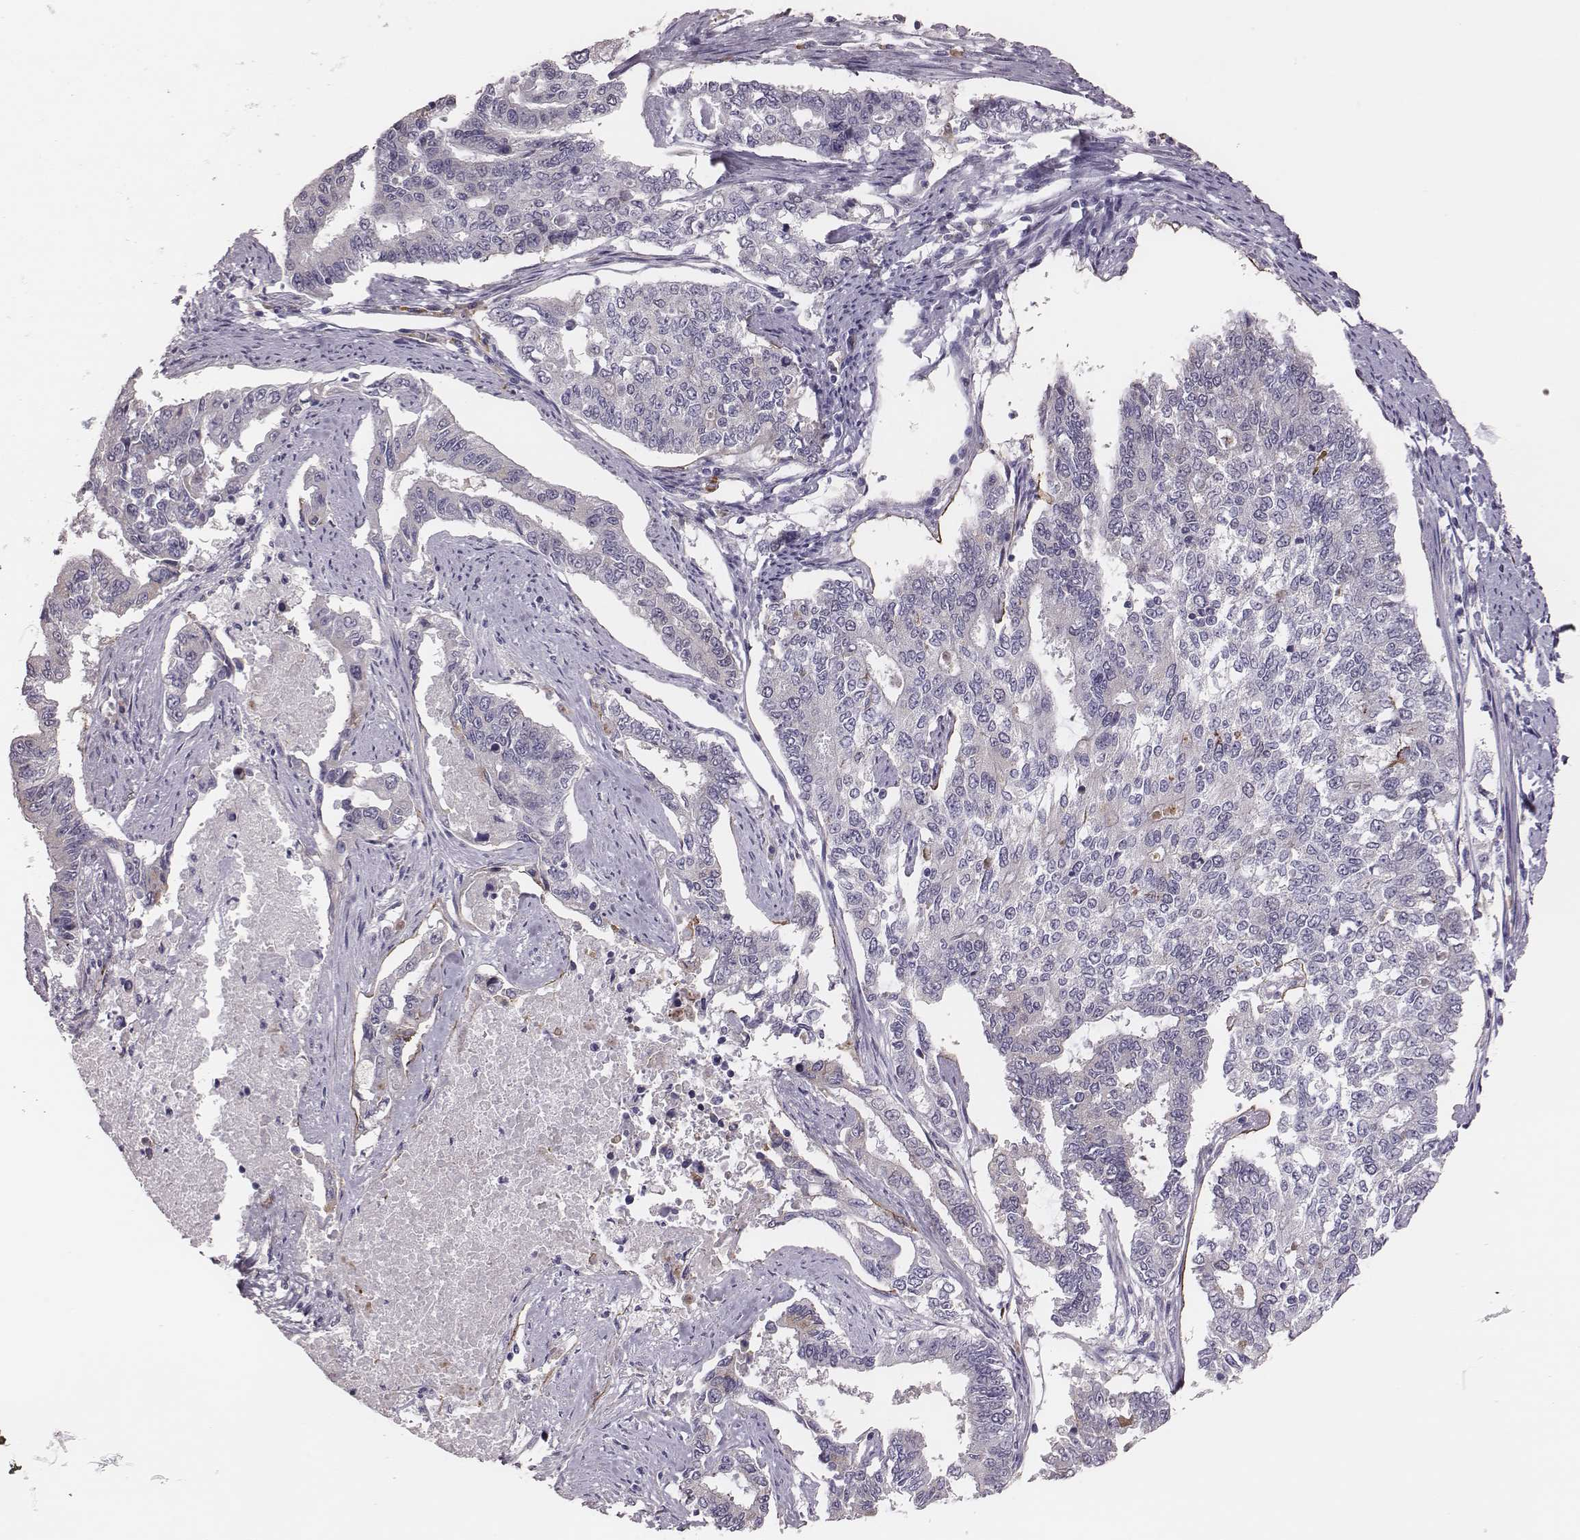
{"staining": {"intensity": "negative", "quantity": "none", "location": "none"}, "tissue": "endometrial cancer", "cell_type": "Tumor cells", "image_type": "cancer", "snomed": [{"axis": "morphology", "description": "Adenocarcinoma, NOS"}, {"axis": "topography", "description": "Uterus"}], "caption": "Immunohistochemistry (IHC) of human endometrial cancer demonstrates no expression in tumor cells. (DAB (3,3'-diaminobenzidine) IHC with hematoxylin counter stain).", "gene": "PBK", "patient": {"sex": "female", "age": 59}}